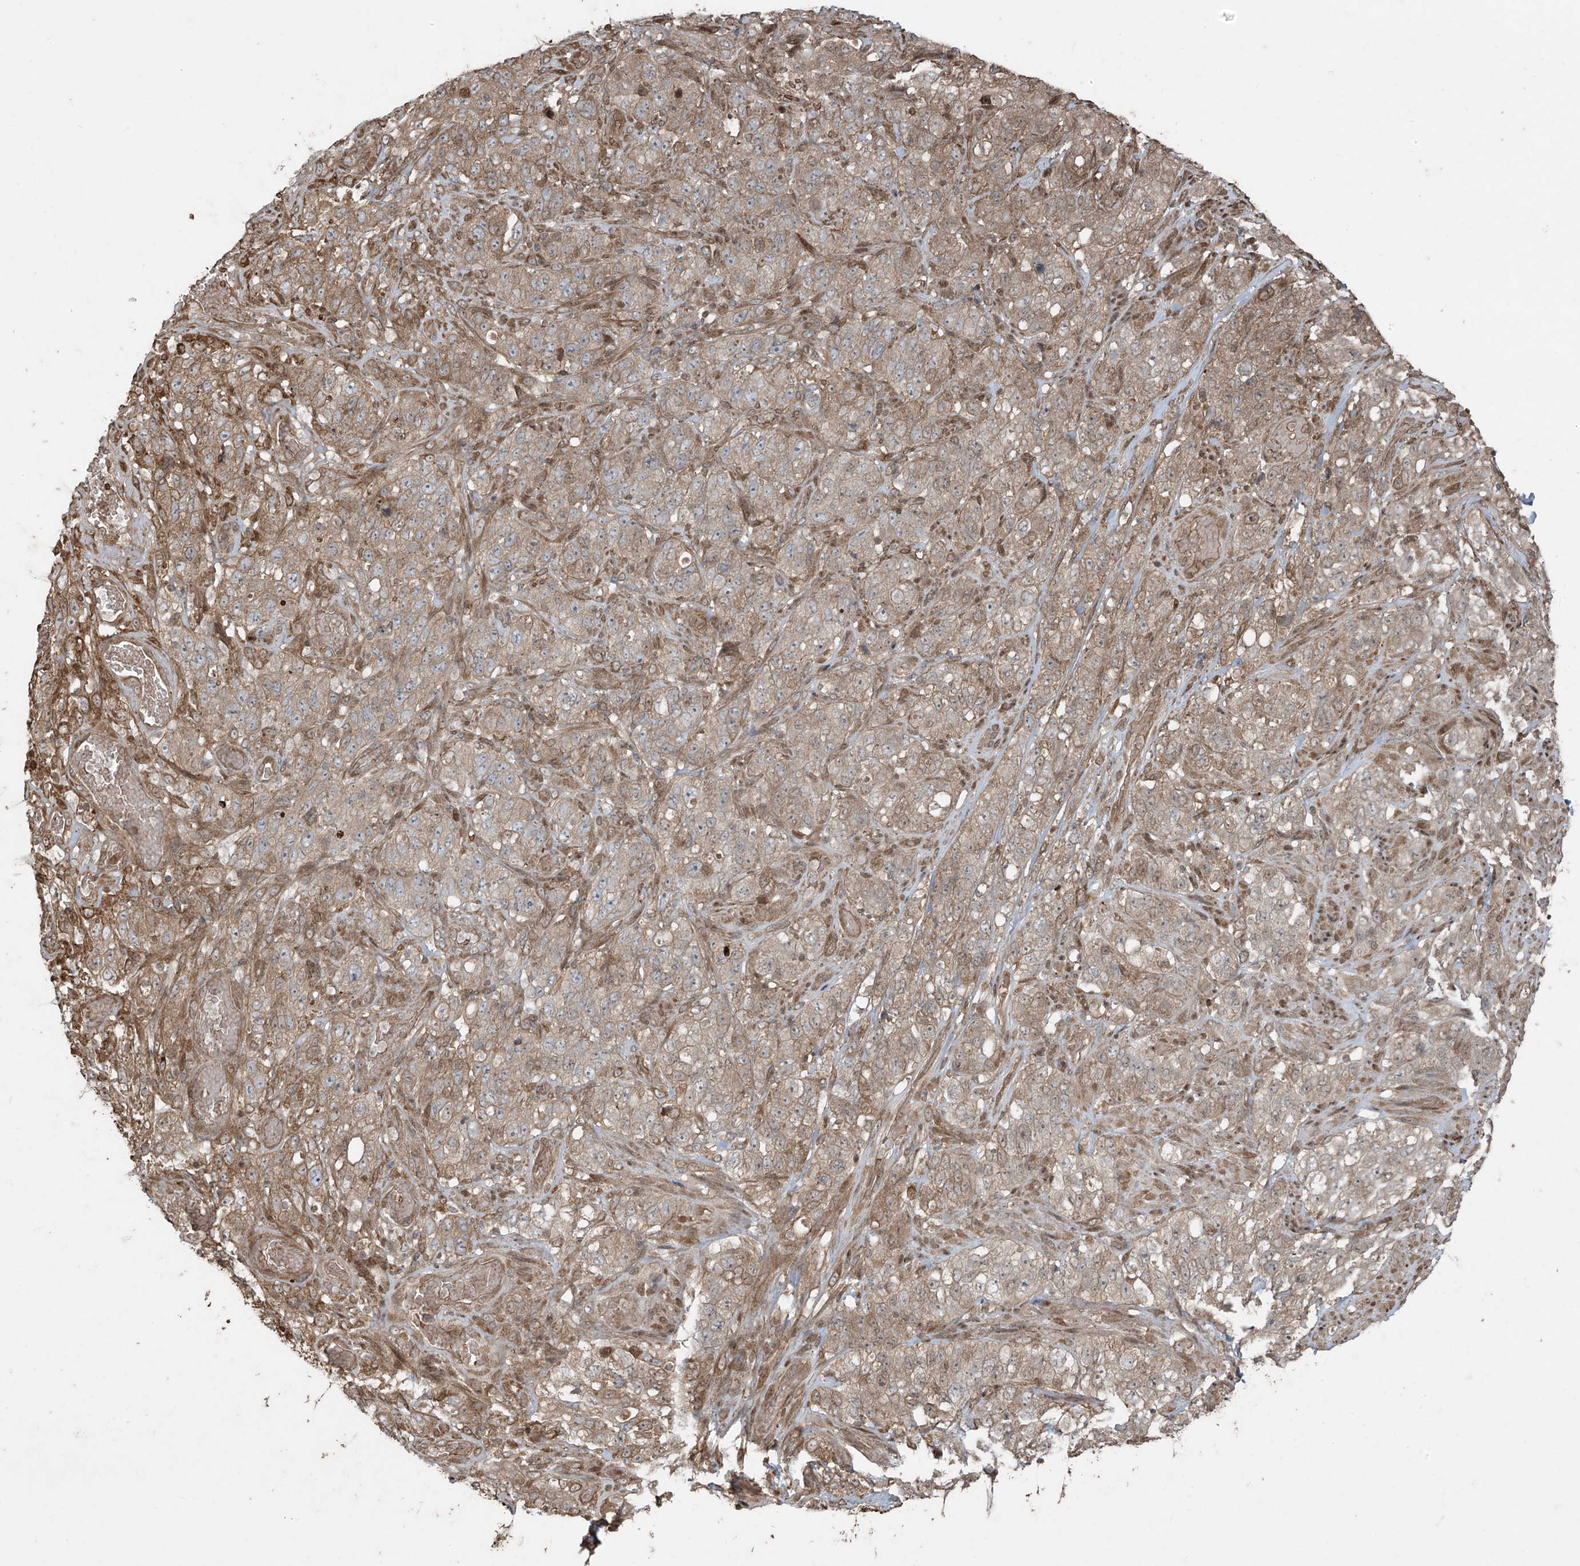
{"staining": {"intensity": "weak", "quantity": ">75%", "location": "cytoplasmic/membranous"}, "tissue": "stomach cancer", "cell_type": "Tumor cells", "image_type": "cancer", "snomed": [{"axis": "morphology", "description": "Adenocarcinoma, NOS"}, {"axis": "topography", "description": "Stomach"}], "caption": "Stomach cancer tissue displays weak cytoplasmic/membranous positivity in about >75% of tumor cells, visualized by immunohistochemistry.", "gene": "TTC22", "patient": {"sex": "male", "age": 48}}